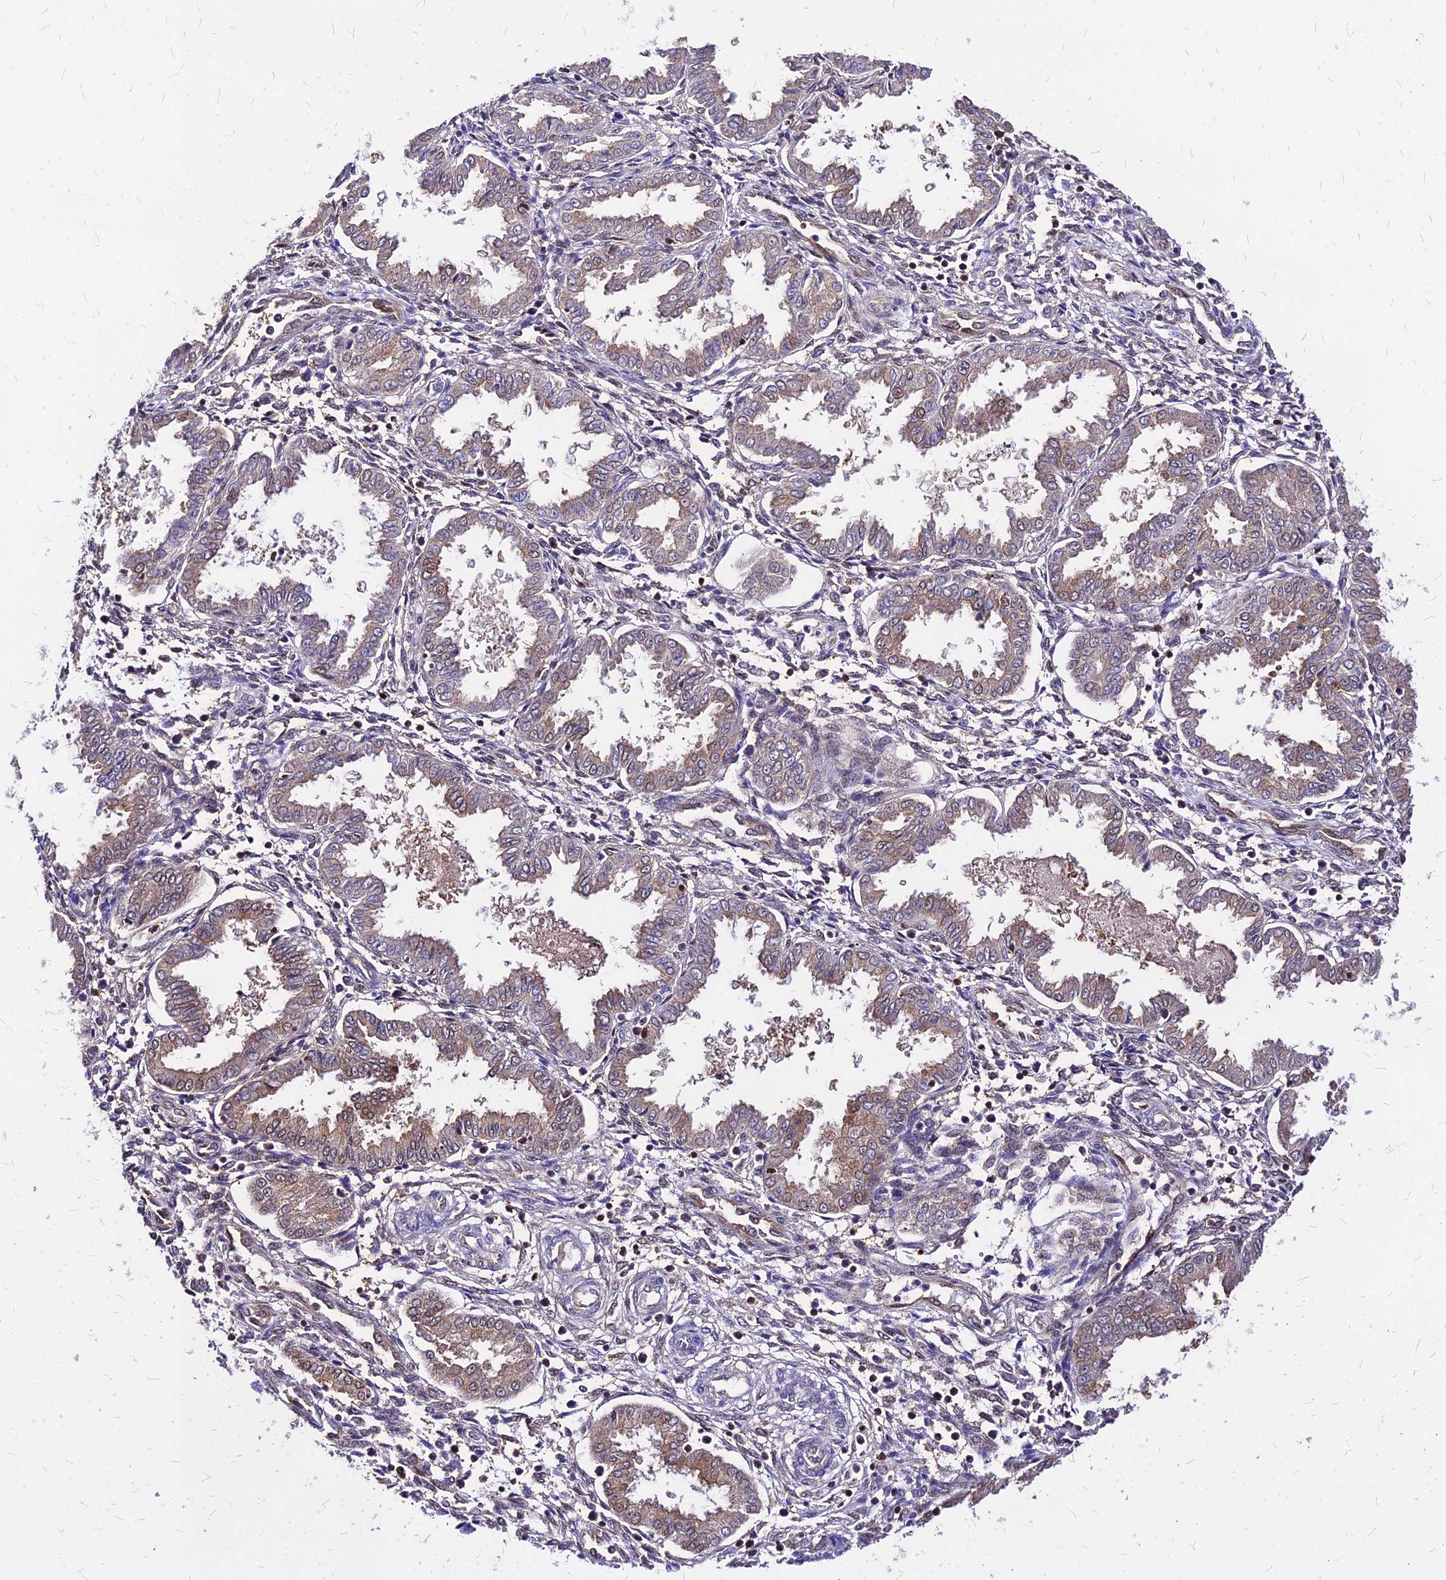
{"staining": {"intensity": "weak", "quantity": "<25%", "location": "nuclear"}, "tissue": "endometrium", "cell_type": "Cells in endometrial stroma", "image_type": "normal", "snomed": [{"axis": "morphology", "description": "Normal tissue, NOS"}, {"axis": "topography", "description": "Endometrium"}], "caption": "High magnification brightfield microscopy of normal endometrium stained with DAB (brown) and counterstained with hematoxylin (blue): cells in endometrial stroma show no significant expression. The staining is performed using DAB (3,3'-diaminobenzidine) brown chromogen with nuclei counter-stained in using hematoxylin.", "gene": "PAXX", "patient": {"sex": "female", "age": 33}}